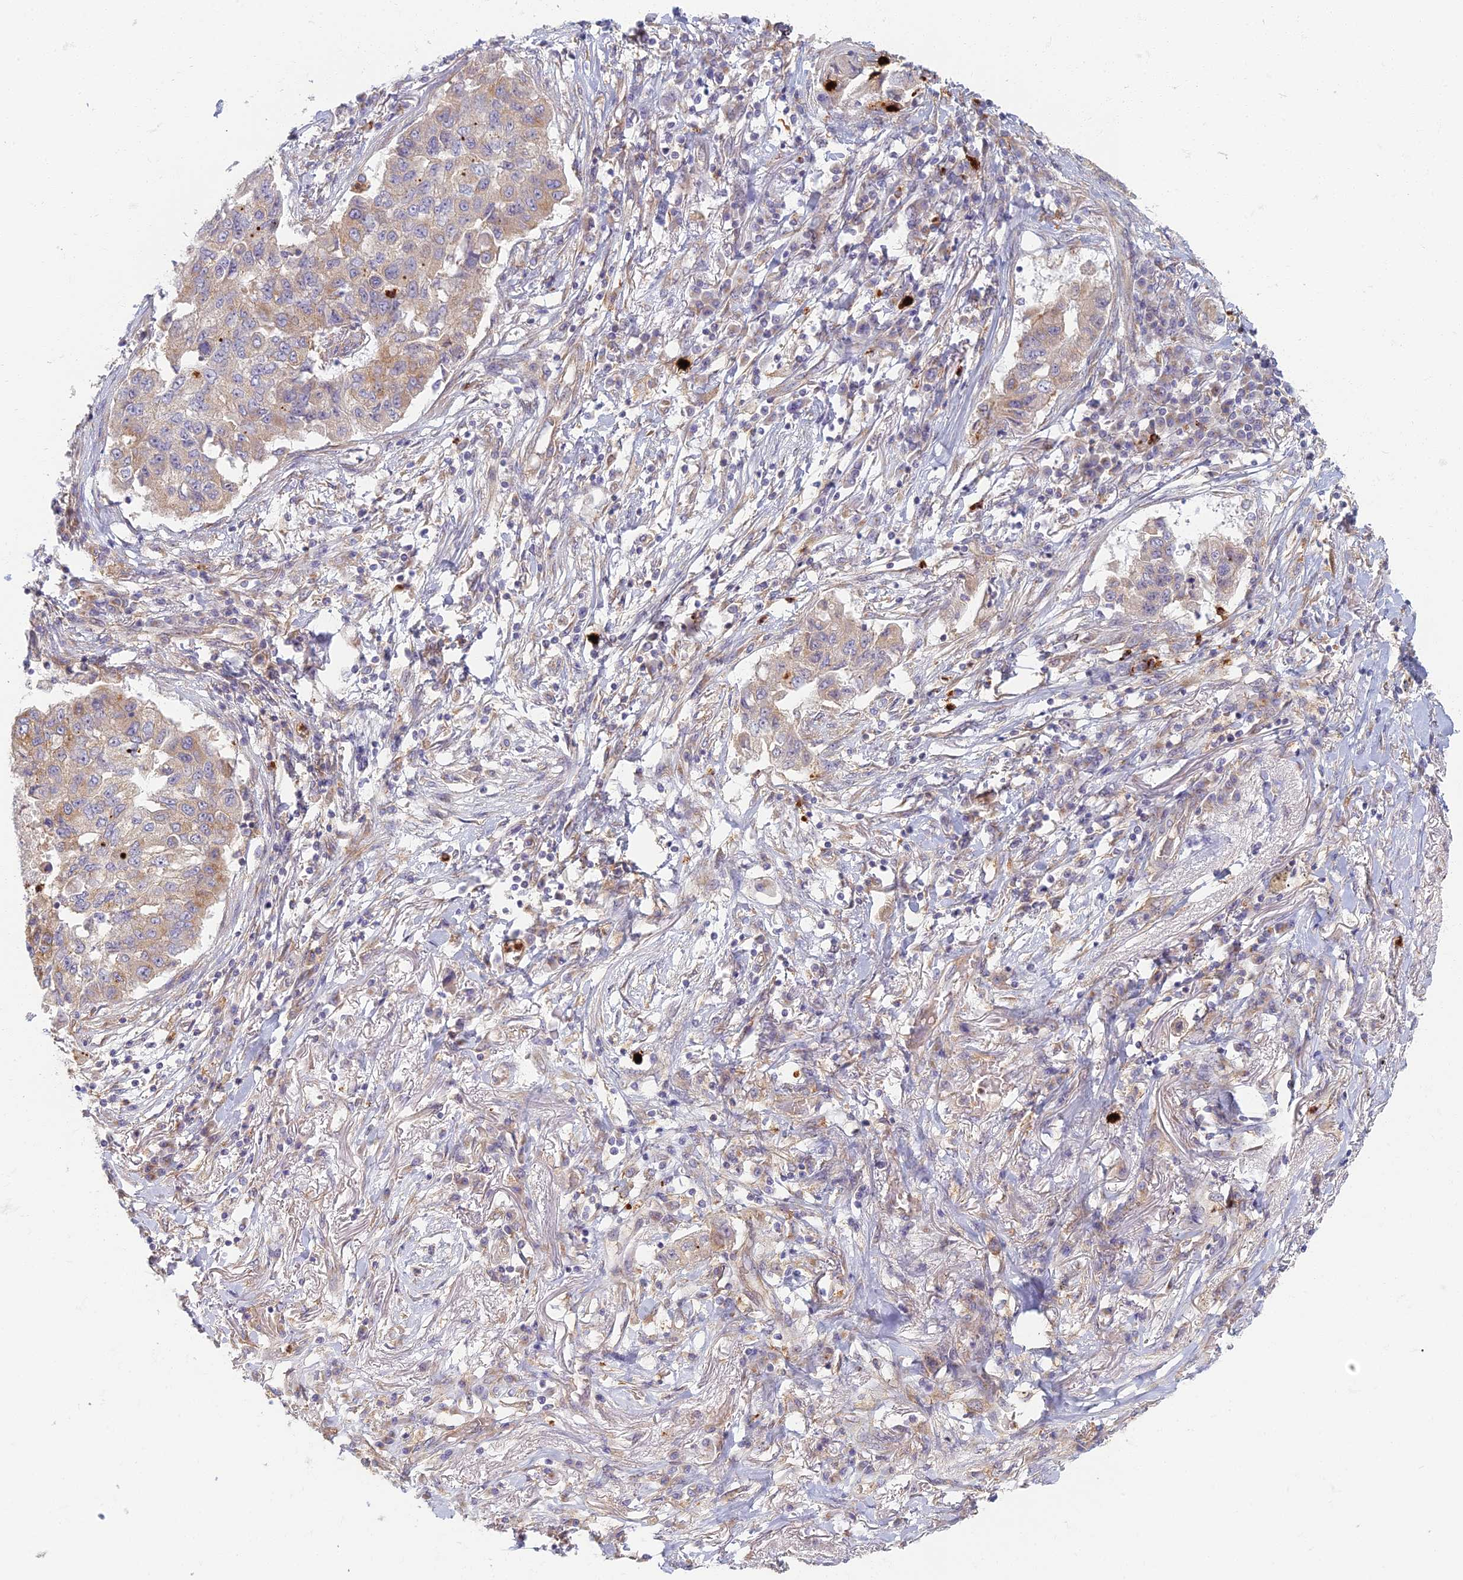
{"staining": {"intensity": "weak", "quantity": "25%-75%", "location": "cytoplasmic/membranous"}, "tissue": "lung cancer", "cell_type": "Tumor cells", "image_type": "cancer", "snomed": [{"axis": "morphology", "description": "Squamous cell carcinoma, NOS"}, {"axis": "topography", "description": "Lung"}], "caption": "Protein staining shows weak cytoplasmic/membranous positivity in about 25%-75% of tumor cells in lung squamous cell carcinoma. The protein of interest is stained brown, and the nuclei are stained in blue (DAB (3,3'-diaminobenzidine) IHC with brightfield microscopy, high magnification).", "gene": "PROX2", "patient": {"sex": "male", "age": 74}}